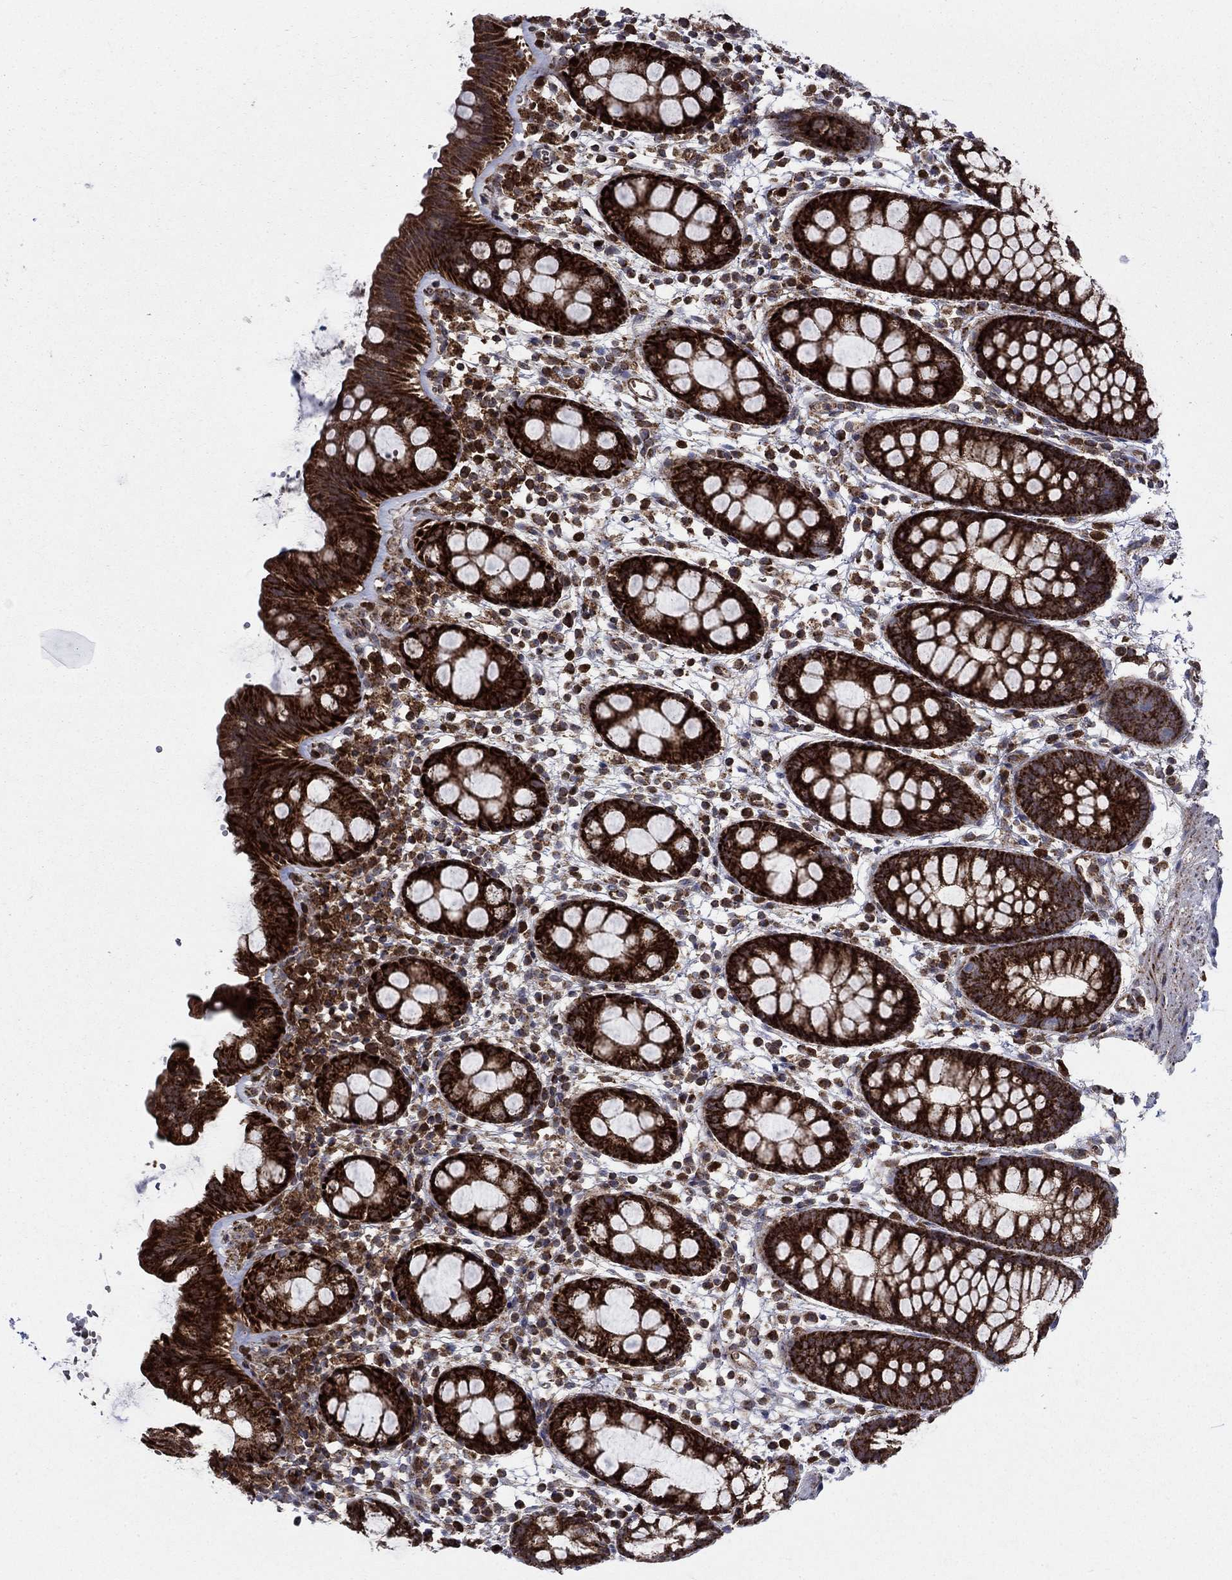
{"staining": {"intensity": "strong", "quantity": ">75%", "location": "cytoplasmic/membranous"}, "tissue": "rectum", "cell_type": "Glandular cells", "image_type": "normal", "snomed": [{"axis": "morphology", "description": "Normal tissue, NOS"}, {"axis": "topography", "description": "Rectum"}], "caption": "A histopathology image showing strong cytoplasmic/membranous expression in approximately >75% of glandular cells in unremarkable rectum, as visualized by brown immunohistochemical staining.", "gene": "RNF19B", "patient": {"sex": "male", "age": 57}}